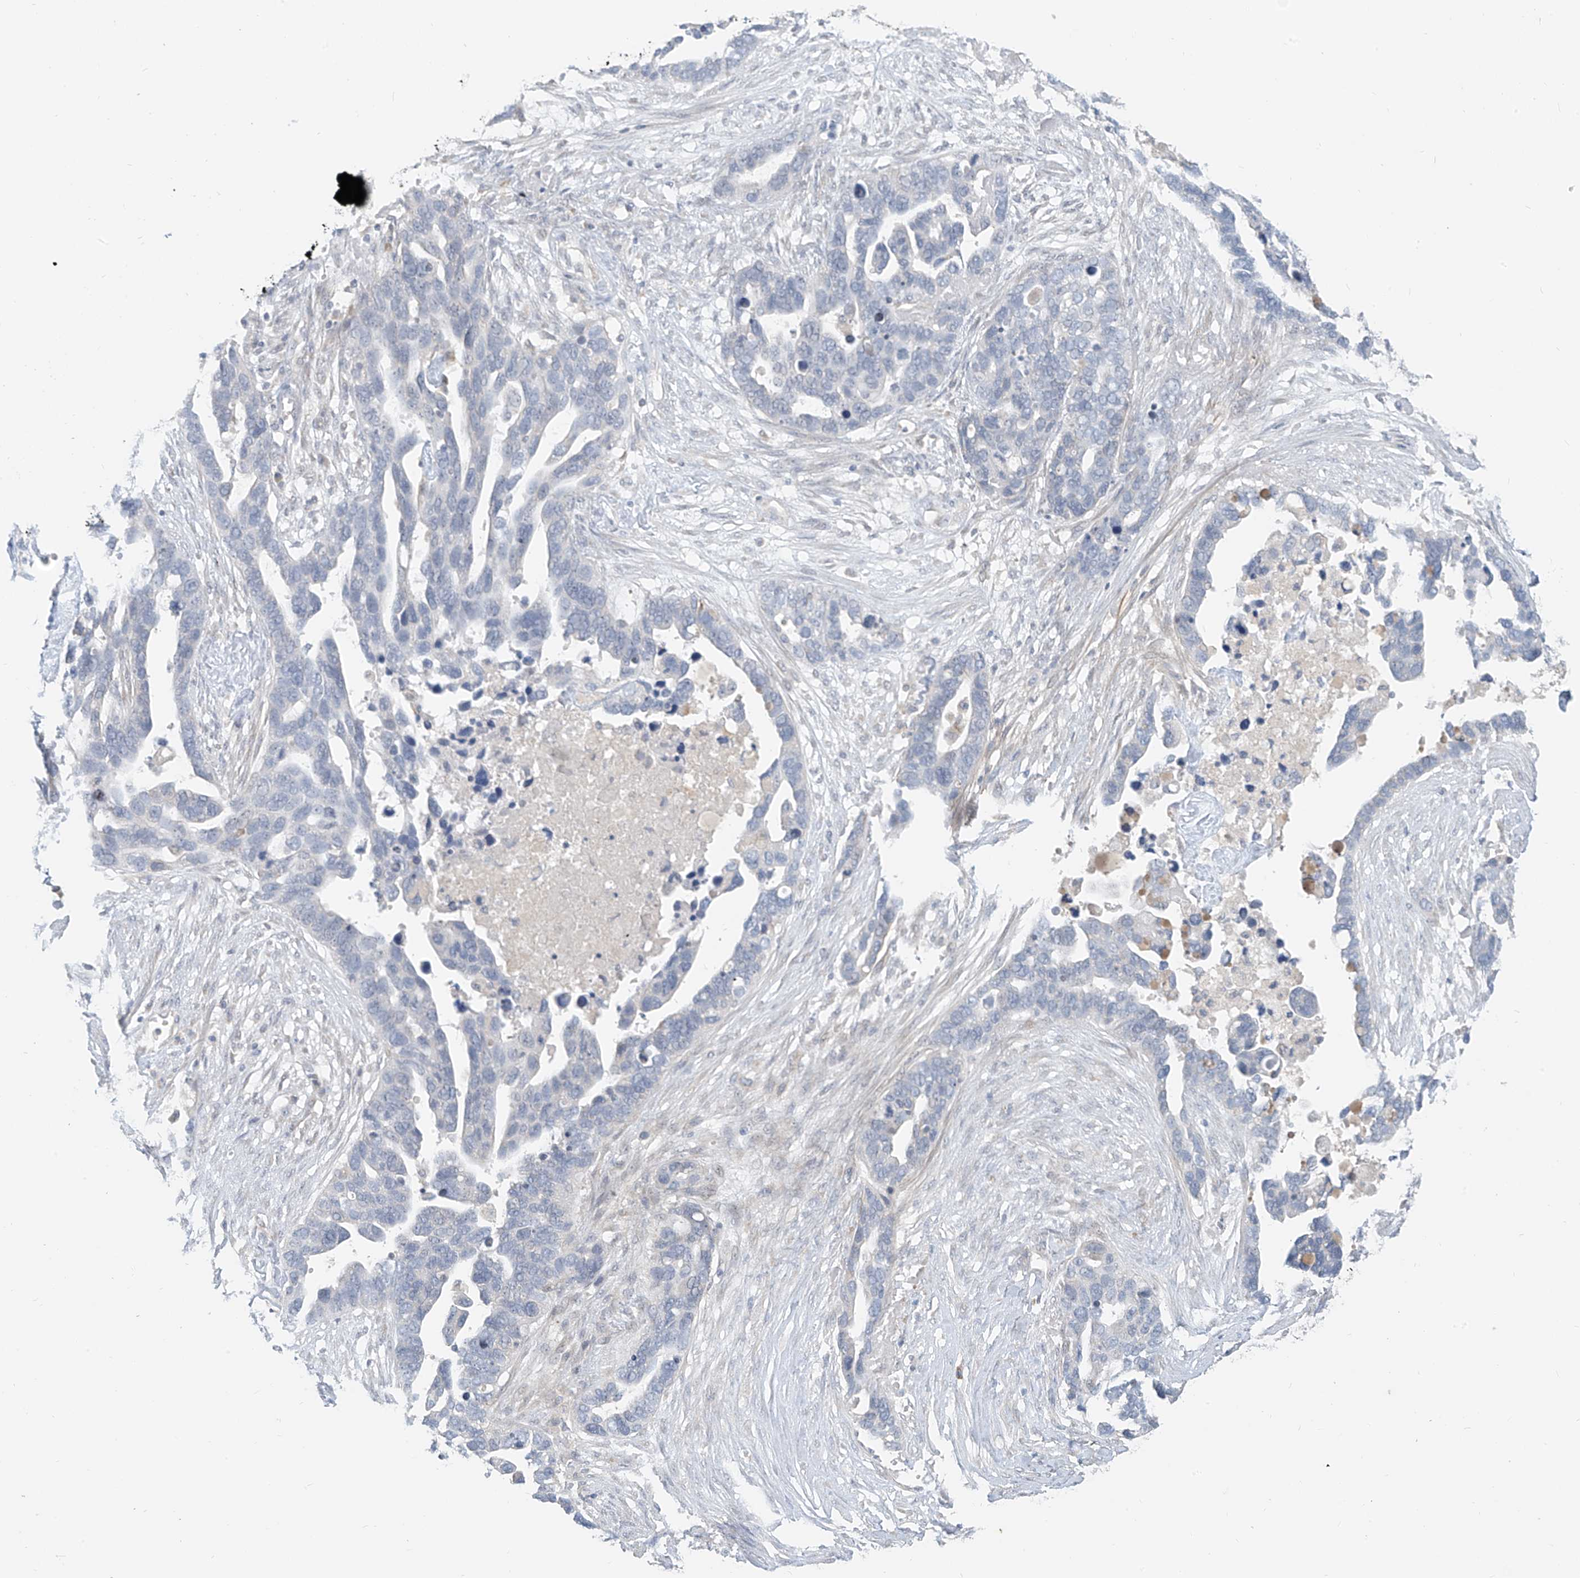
{"staining": {"intensity": "negative", "quantity": "none", "location": "none"}, "tissue": "ovarian cancer", "cell_type": "Tumor cells", "image_type": "cancer", "snomed": [{"axis": "morphology", "description": "Cystadenocarcinoma, serous, NOS"}, {"axis": "topography", "description": "Ovary"}], "caption": "A high-resolution photomicrograph shows immunohistochemistry (IHC) staining of ovarian cancer, which reveals no significant expression in tumor cells.", "gene": "C2orf42", "patient": {"sex": "female", "age": 54}}